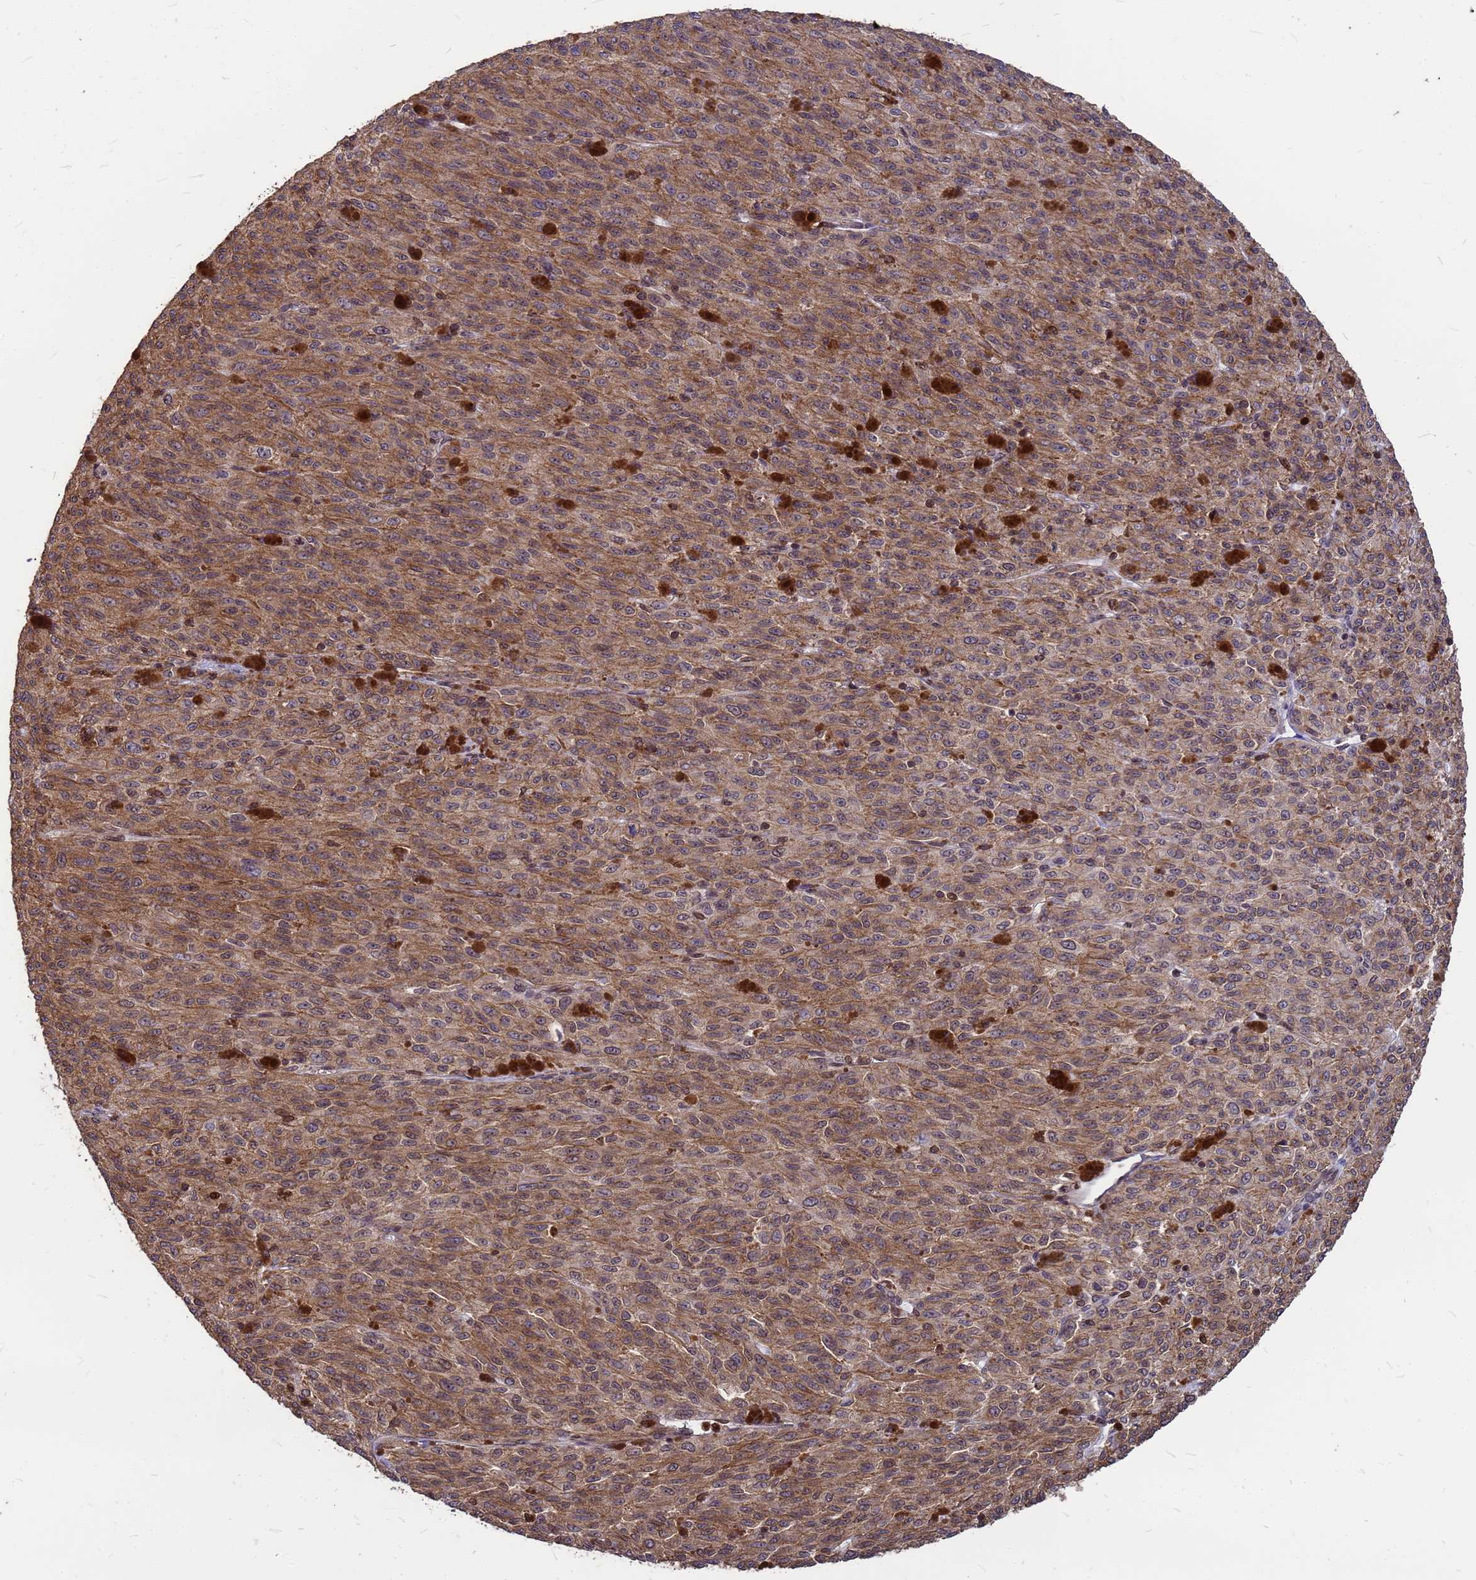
{"staining": {"intensity": "moderate", "quantity": ">75%", "location": "cytoplasmic/membranous"}, "tissue": "melanoma", "cell_type": "Tumor cells", "image_type": "cancer", "snomed": [{"axis": "morphology", "description": "Malignant melanoma, NOS"}, {"axis": "topography", "description": "Skin"}], "caption": "Immunohistochemistry image of neoplastic tissue: melanoma stained using IHC demonstrates medium levels of moderate protein expression localized specifically in the cytoplasmic/membranous of tumor cells, appearing as a cytoplasmic/membranous brown color.", "gene": "C1orf35", "patient": {"sex": "female", "age": 52}}